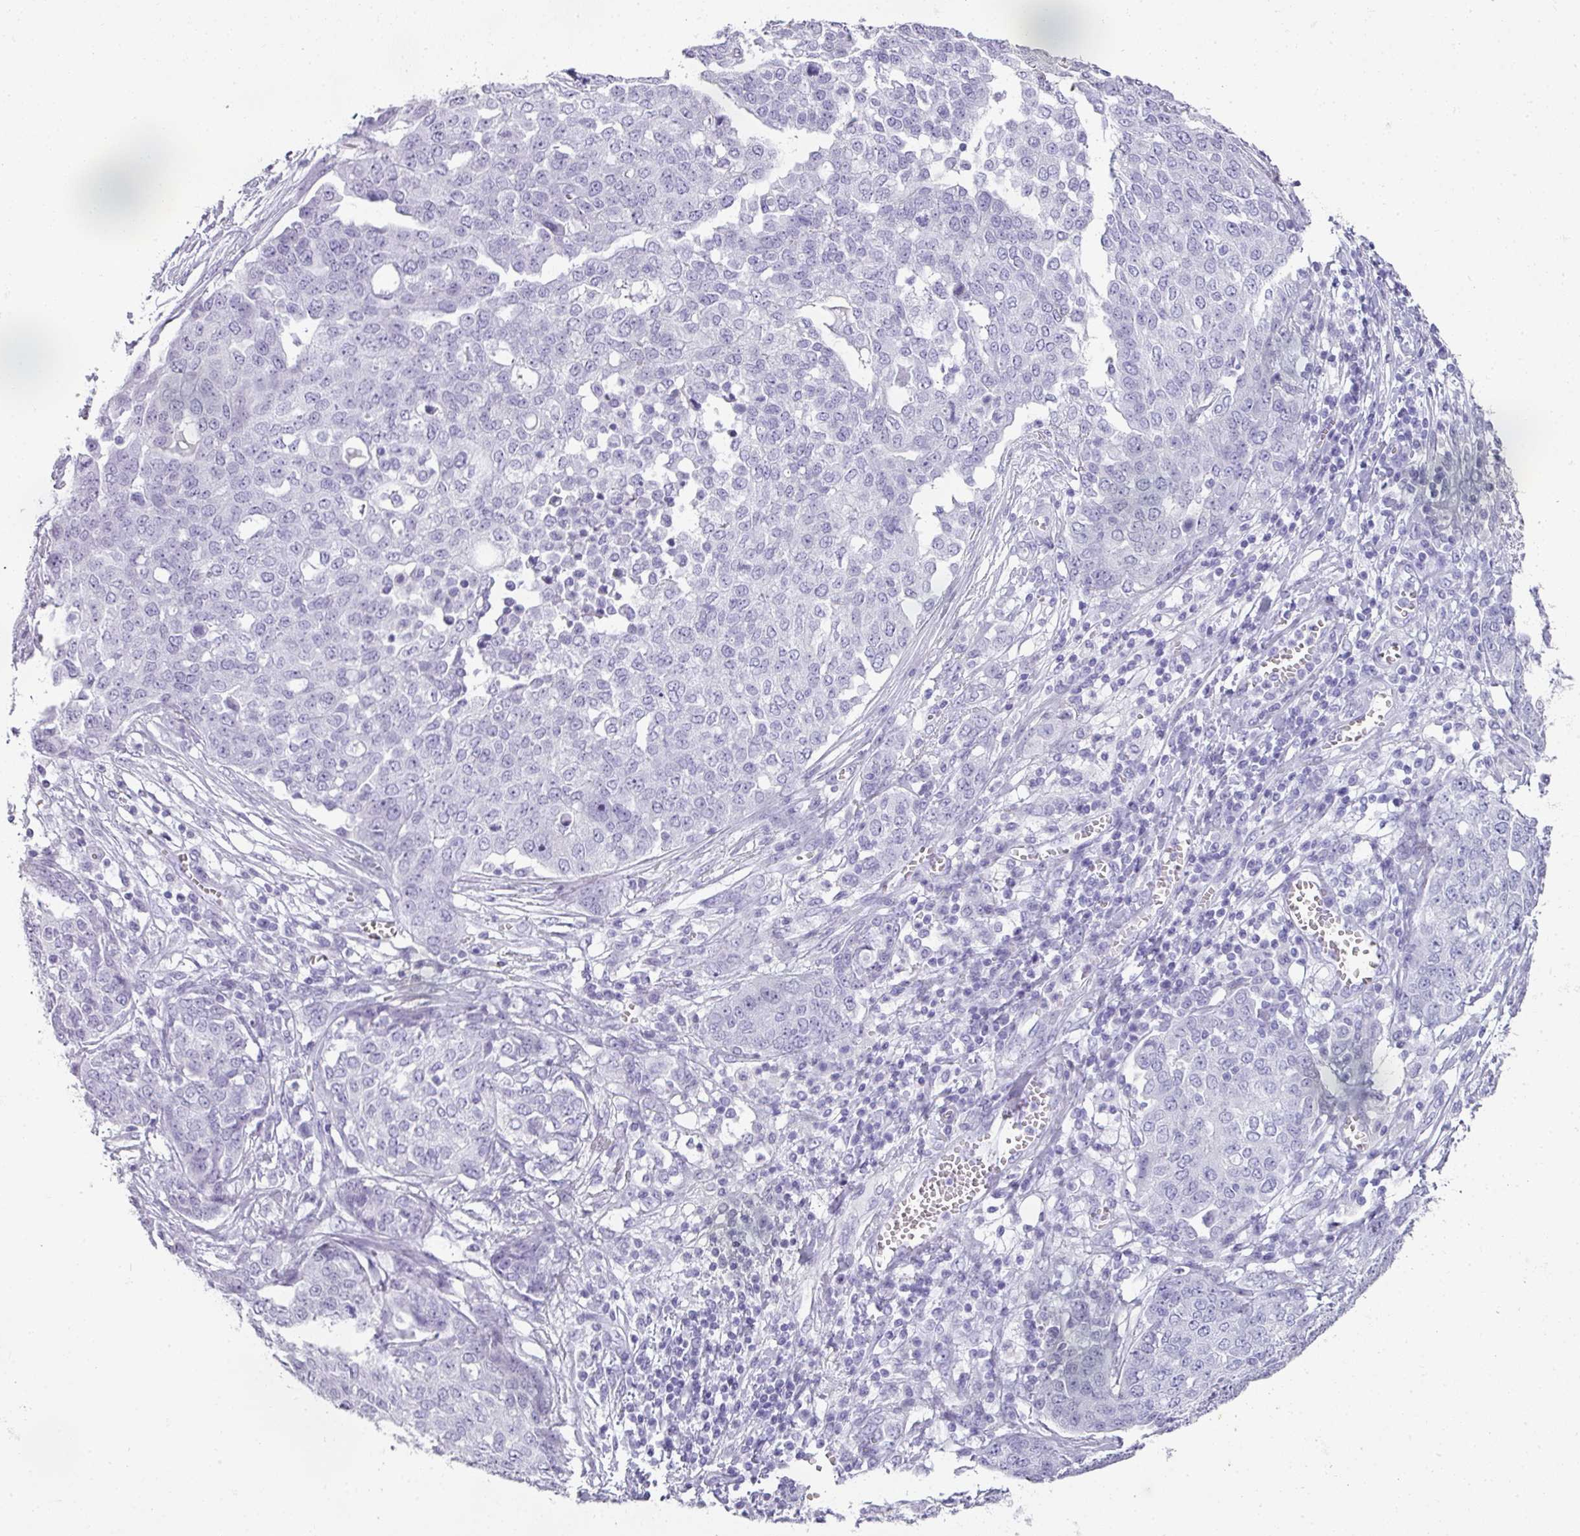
{"staining": {"intensity": "negative", "quantity": "none", "location": "none"}, "tissue": "ovarian cancer", "cell_type": "Tumor cells", "image_type": "cancer", "snomed": [{"axis": "morphology", "description": "Cystadenocarcinoma, serous, NOS"}, {"axis": "topography", "description": "Soft tissue"}, {"axis": "topography", "description": "Ovary"}], "caption": "An IHC image of serous cystadenocarcinoma (ovarian) is shown. There is no staining in tumor cells of serous cystadenocarcinoma (ovarian). Nuclei are stained in blue.", "gene": "RBMY1F", "patient": {"sex": "female", "age": 57}}